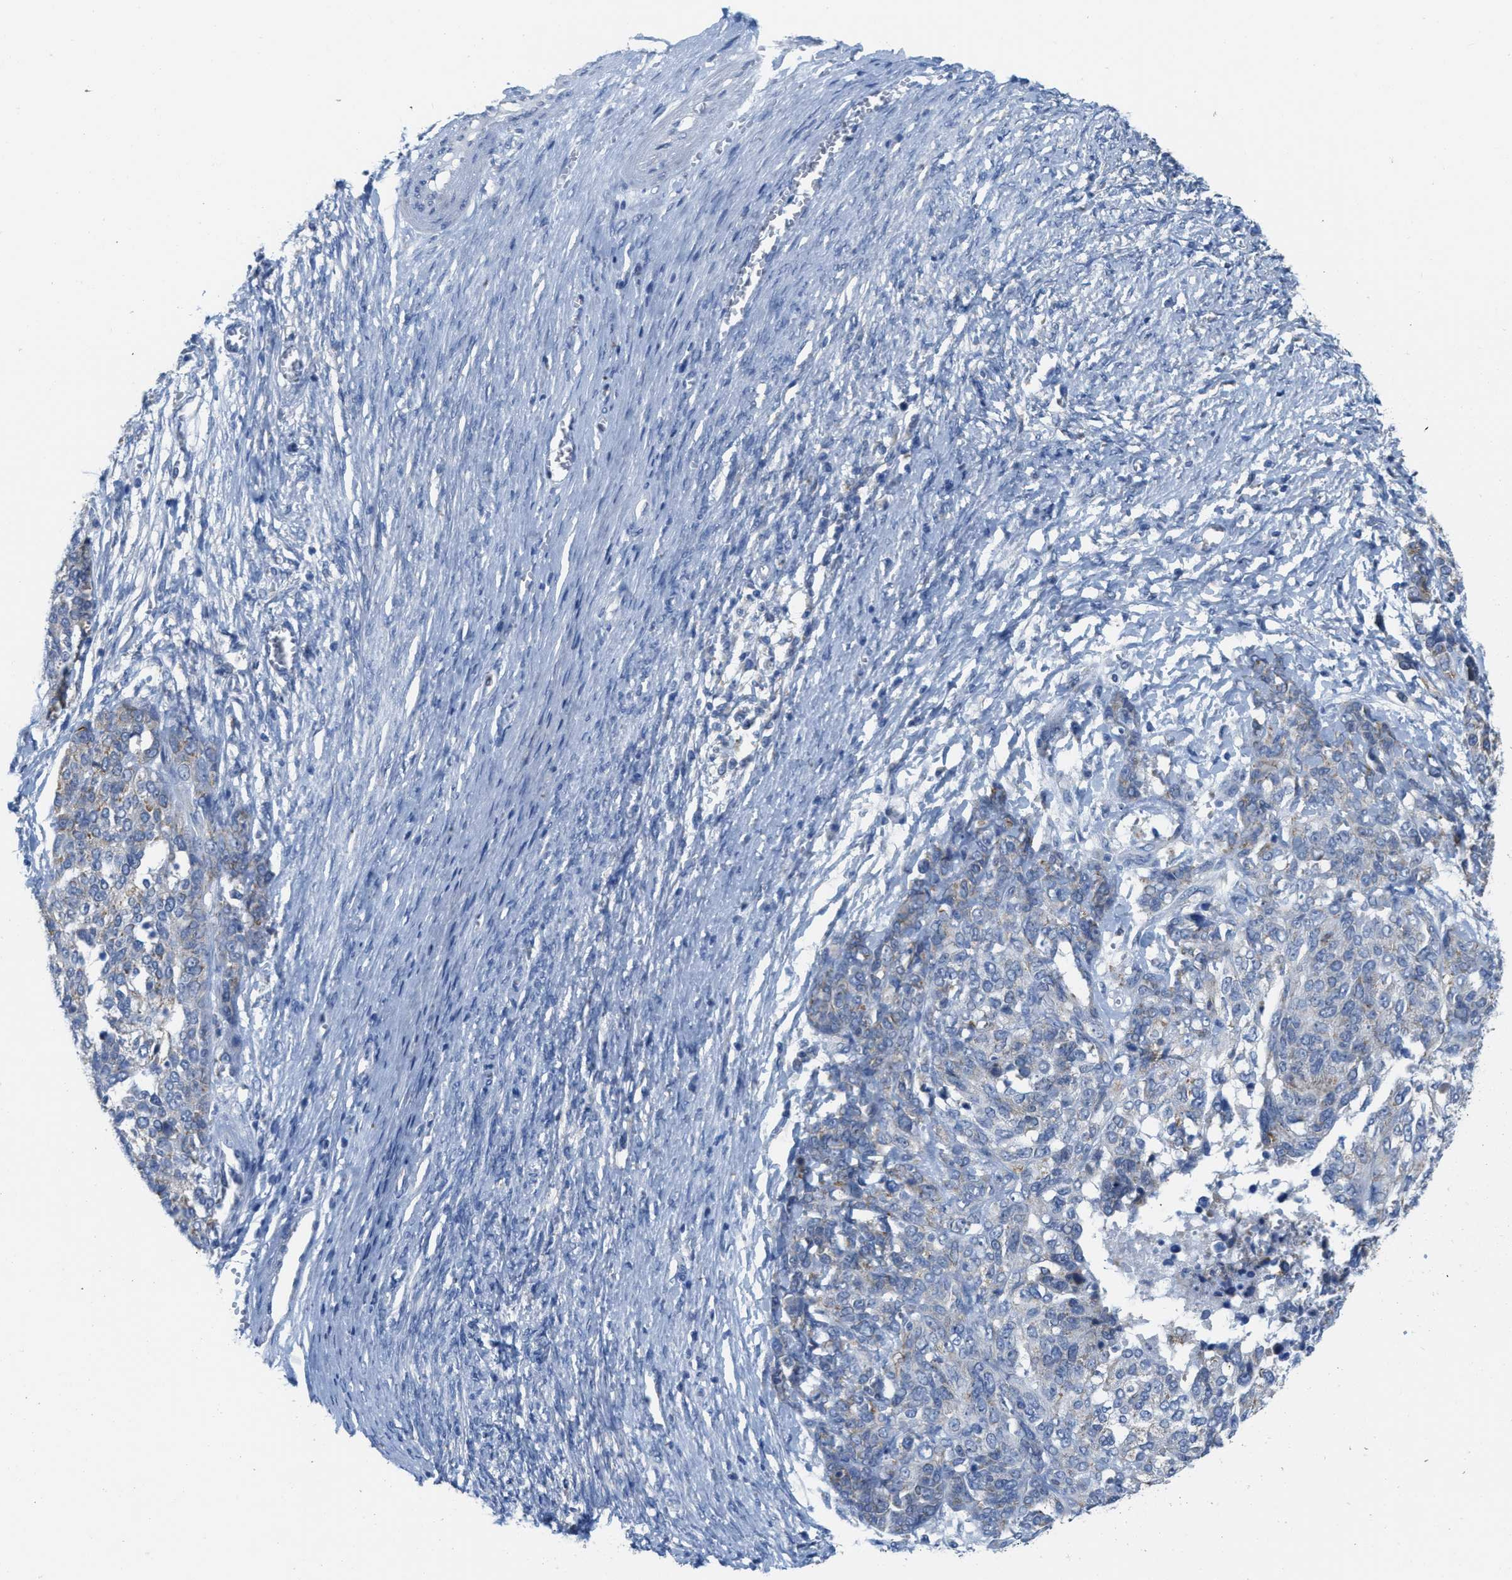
{"staining": {"intensity": "moderate", "quantity": "<25%", "location": "cytoplasmic/membranous"}, "tissue": "ovarian cancer", "cell_type": "Tumor cells", "image_type": "cancer", "snomed": [{"axis": "morphology", "description": "Cystadenocarcinoma, serous, NOS"}, {"axis": "topography", "description": "Ovary"}], "caption": "The histopathology image shows immunohistochemical staining of ovarian cancer. There is moderate cytoplasmic/membranous staining is seen in approximately <25% of tumor cells.", "gene": "PTDSS1", "patient": {"sex": "female", "age": 44}}